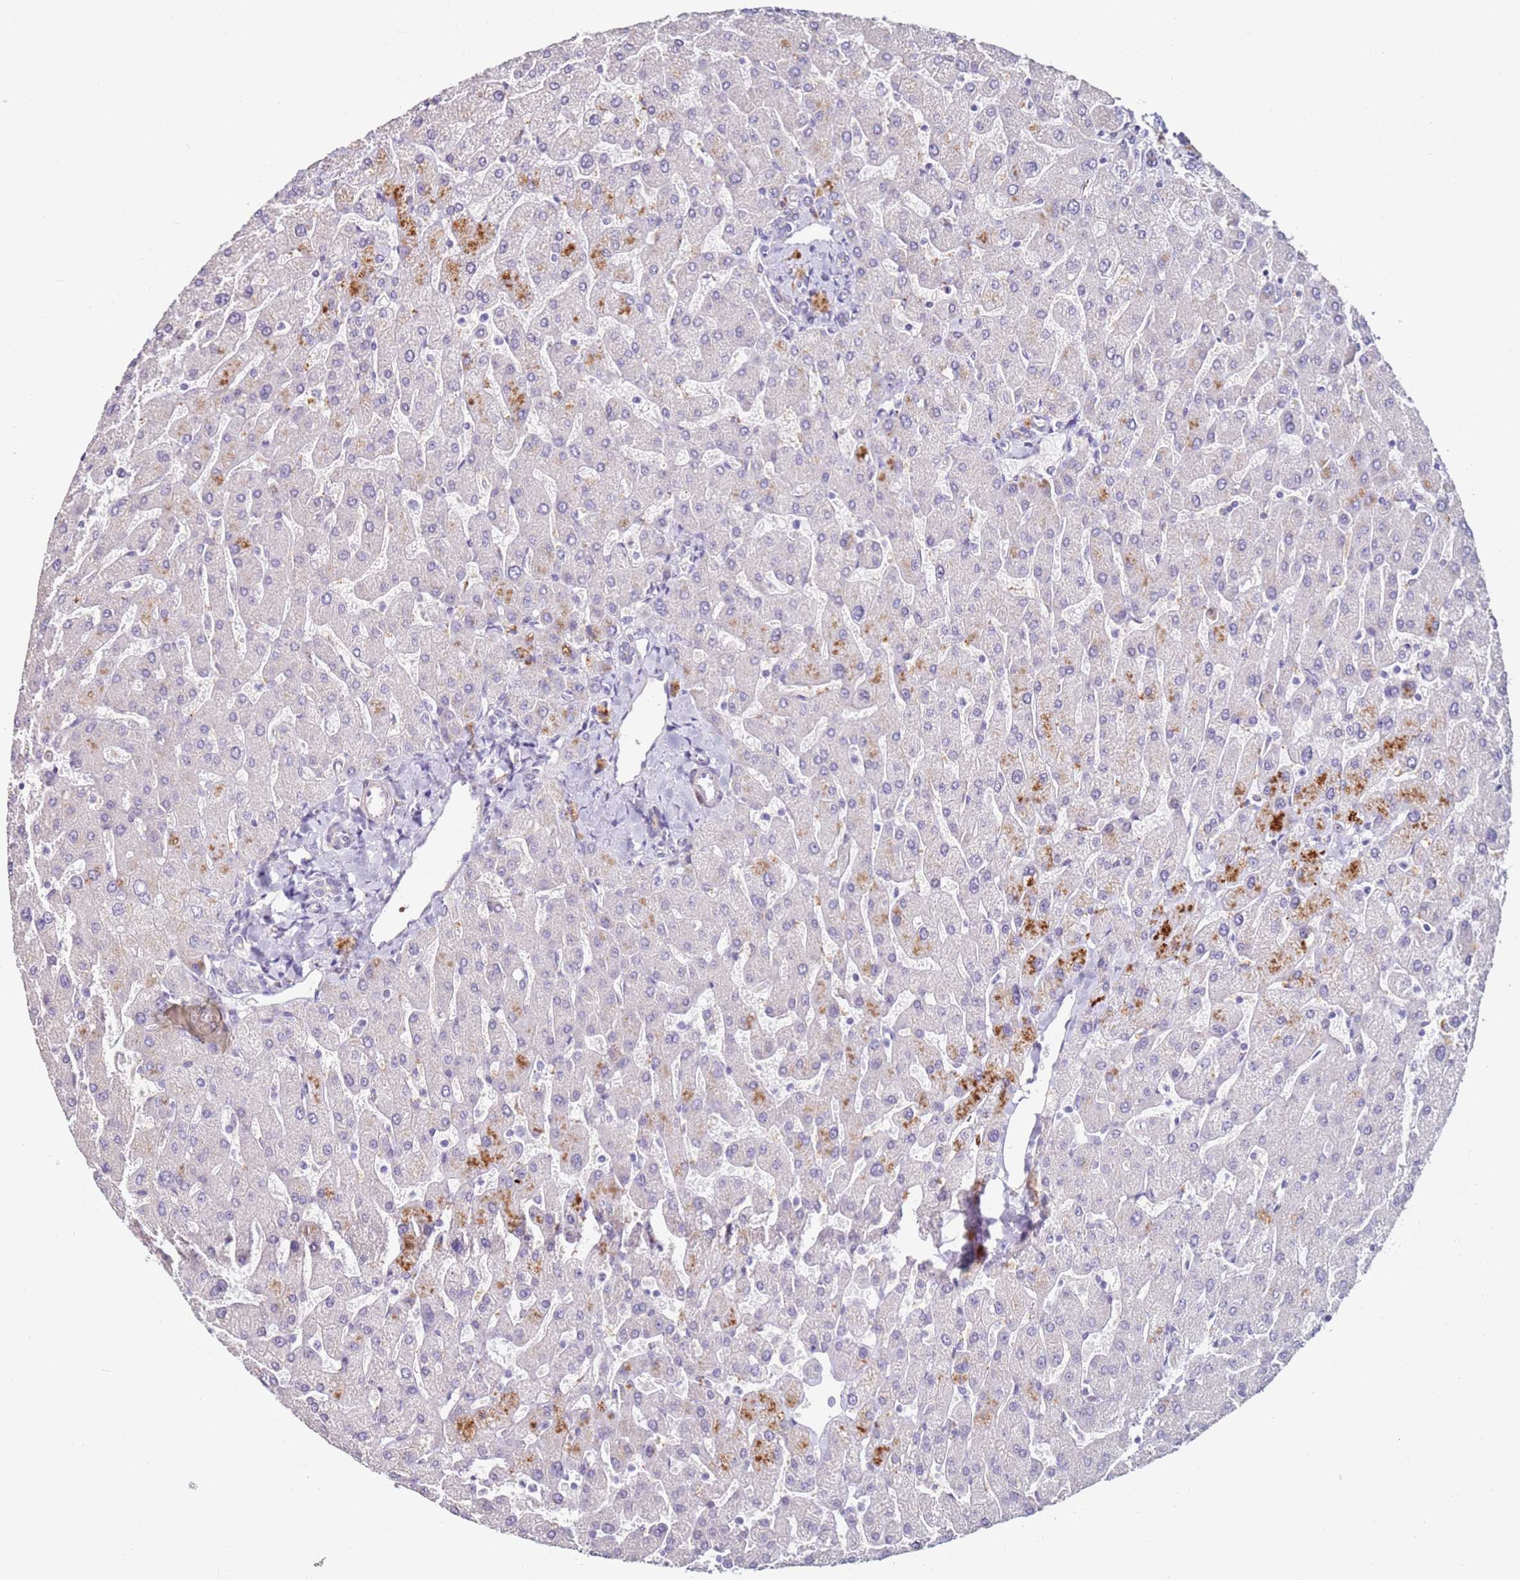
{"staining": {"intensity": "negative", "quantity": "none", "location": "none"}, "tissue": "liver", "cell_type": "Cholangiocytes", "image_type": "normal", "snomed": [{"axis": "morphology", "description": "Normal tissue, NOS"}, {"axis": "topography", "description": "Liver"}], "caption": "IHC image of unremarkable human liver stained for a protein (brown), which shows no positivity in cholangiocytes.", "gene": "RARS2", "patient": {"sex": "male", "age": 55}}